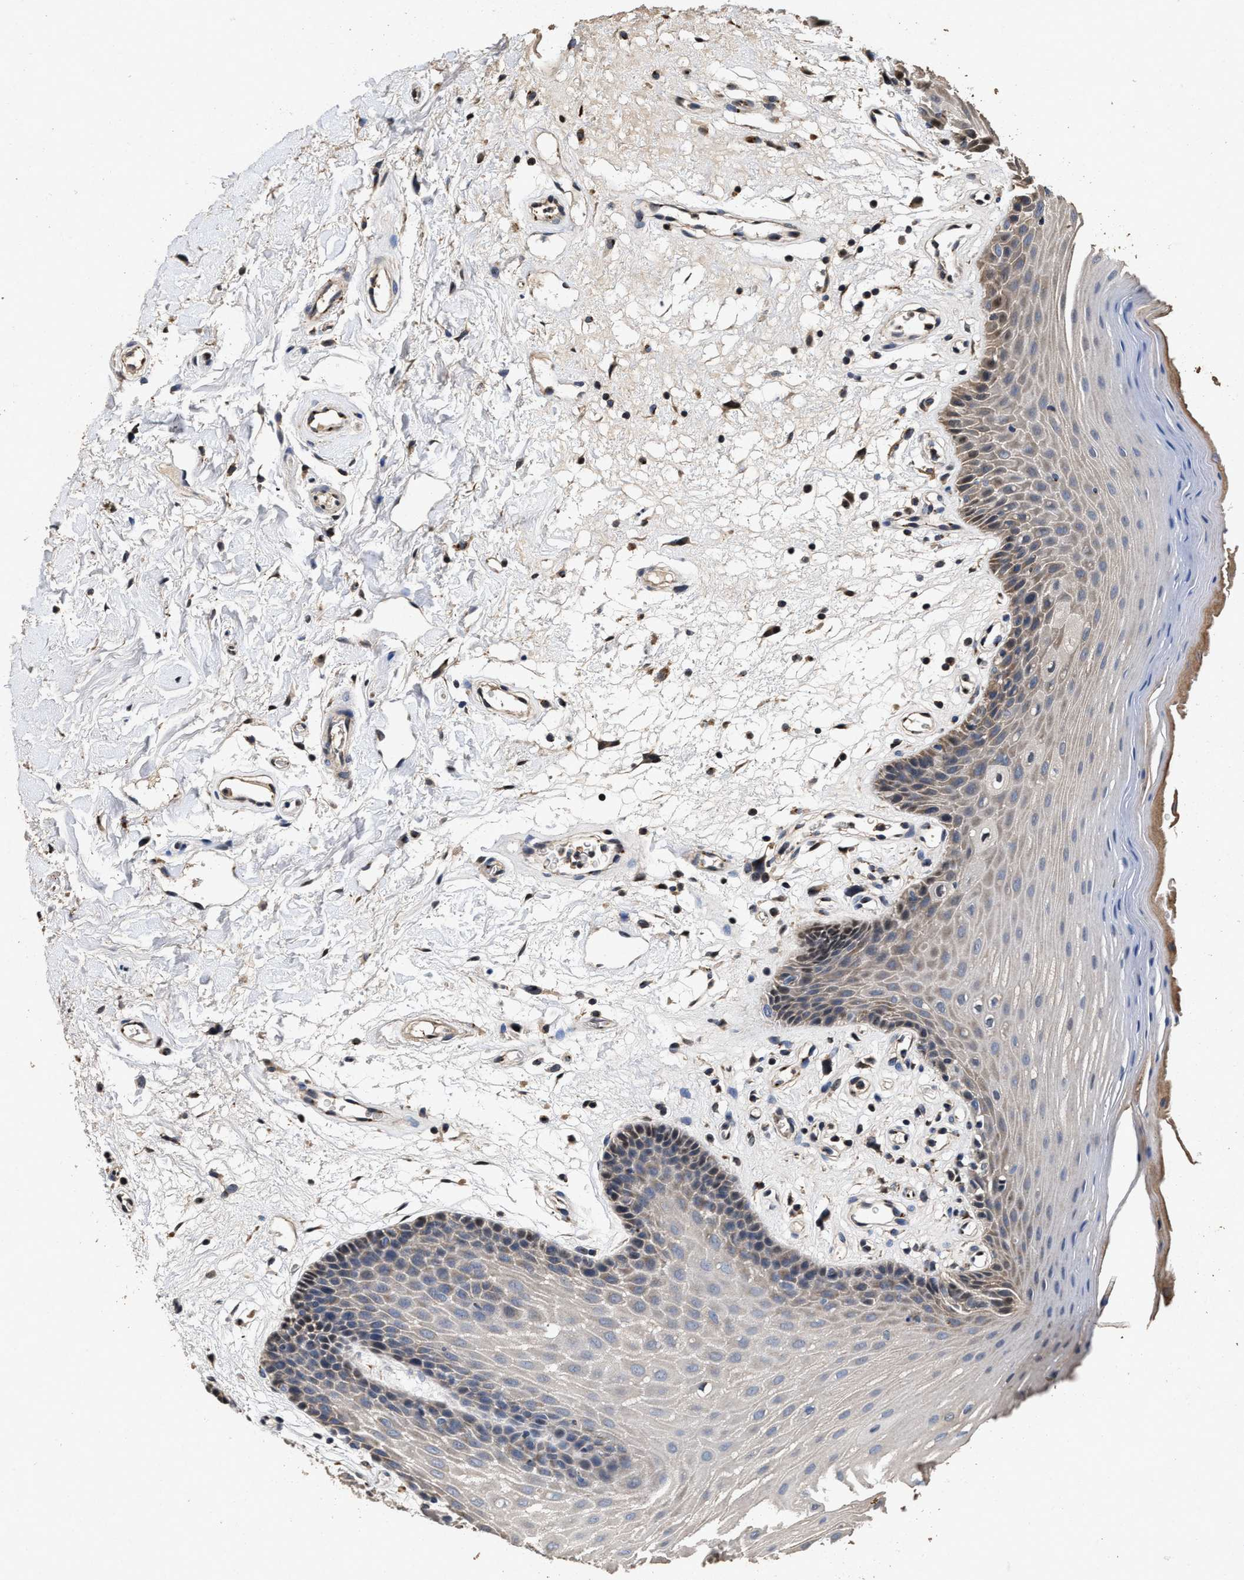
{"staining": {"intensity": "weak", "quantity": "<25%", "location": "cytoplasmic/membranous,nuclear"}, "tissue": "oral mucosa", "cell_type": "Squamous epithelial cells", "image_type": "normal", "snomed": [{"axis": "morphology", "description": "Normal tissue, NOS"}, {"axis": "morphology", "description": "Squamous cell carcinoma, NOS"}, {"axis": "topography", "description": "Oral tissue"}, {"axis": "topography", "description": "Head-Neck"}], "caption": "Immunohistochemistry (IHC) photomicrograph of normal oral mucosa: oral mucosa stained with DAB (3,3'-diaminobenzidine) exhibits no significant protein positivity in squamous epithelial cells.", "gene": "TPST2", "patient": {"sex": "male", "age": 71}}